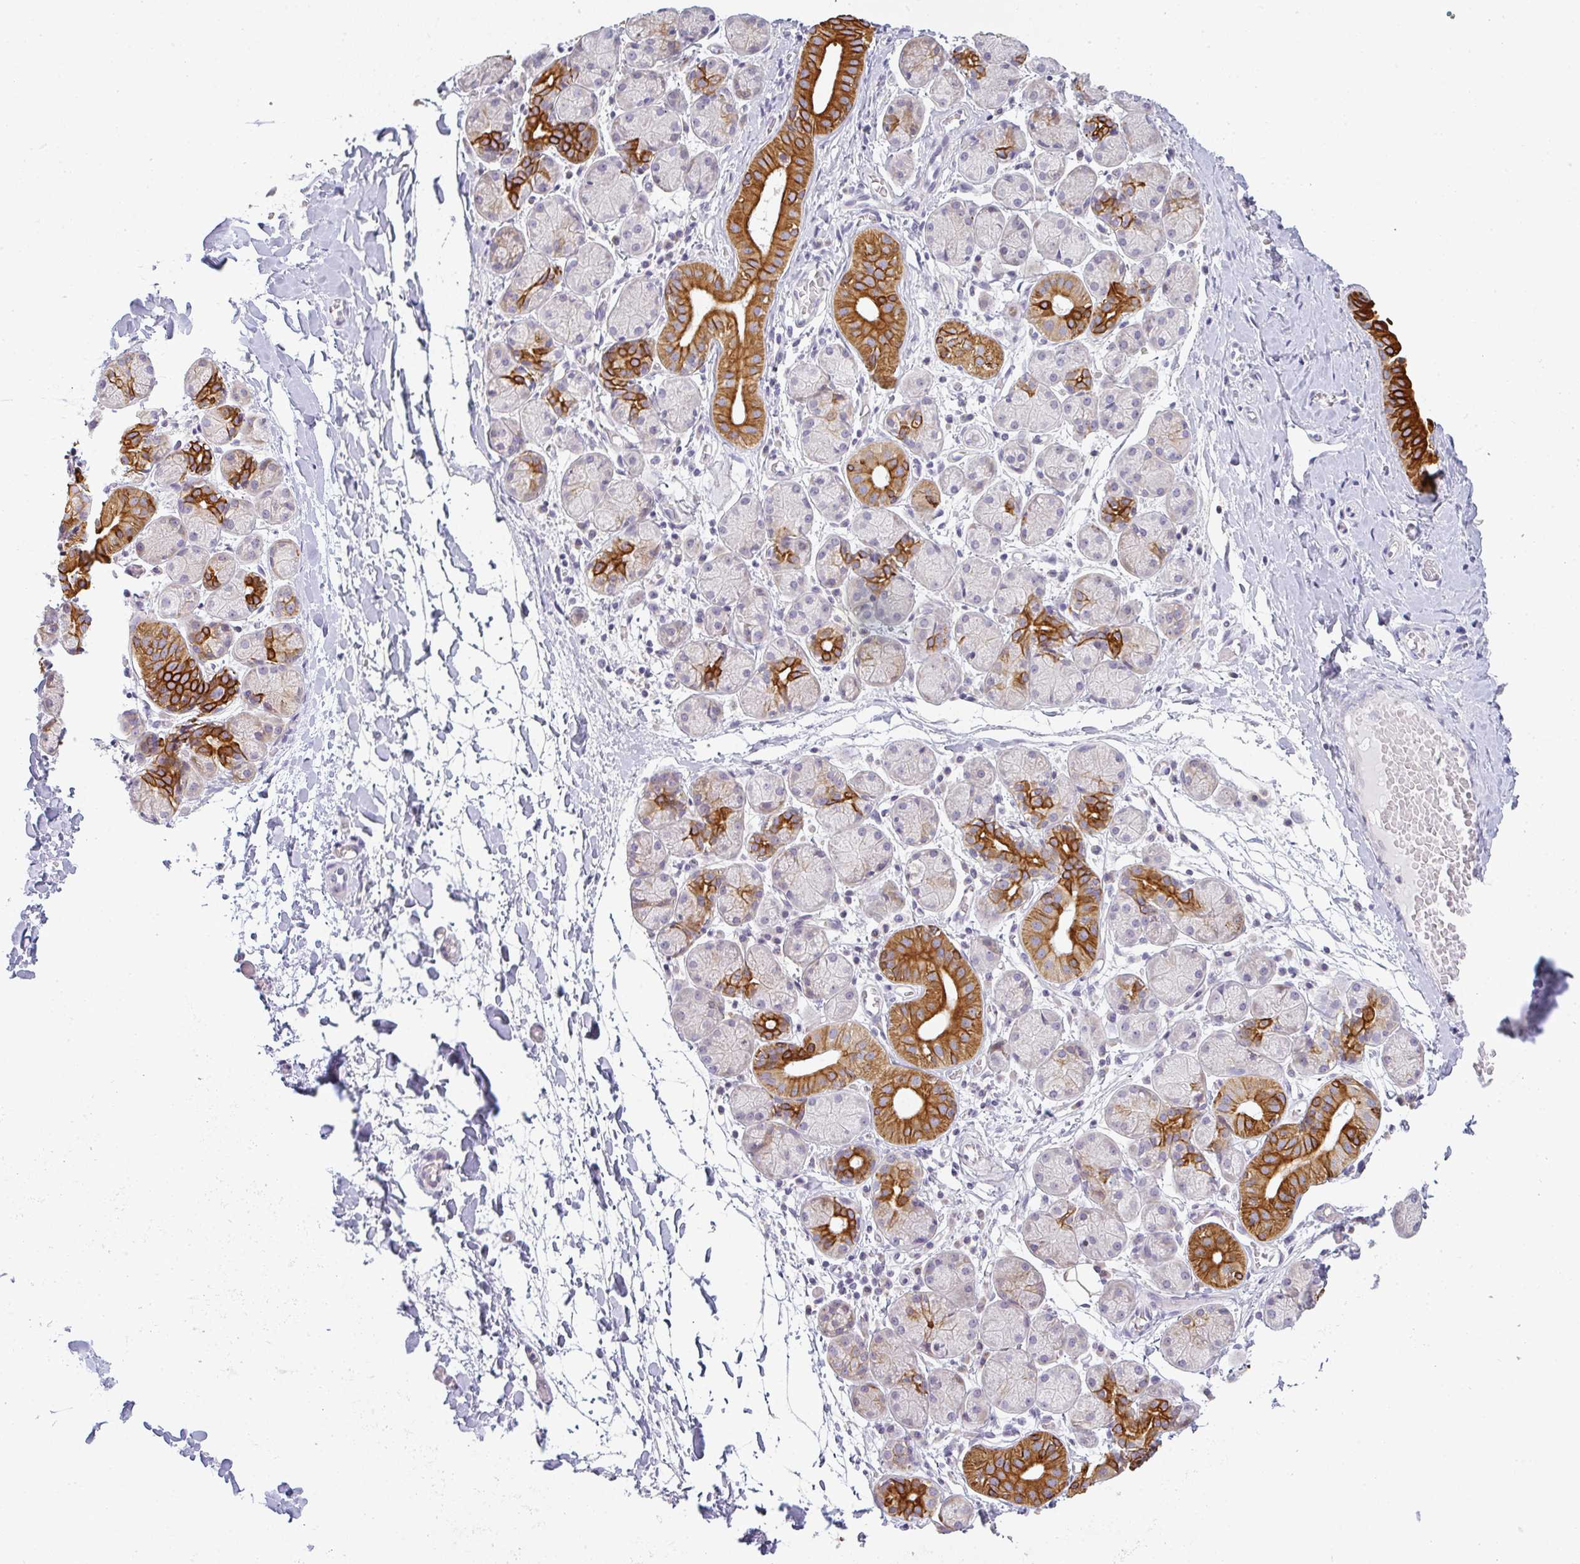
{"staining": {"intensity": "strong", "quantity": "25%-75%", "location": "cytoplasmic/membranous"}, "tissue": "salivary gland", "cell_type": "Glandular cells", "image_type": "normal", "snomed": [{"axis": "morphology", "description": "Normal tissue, NOS"}, {"axis": "topography", "description": "Salivary gland"}], "caption": "Protein expression analysis of benign human salivary gland reveals strong cytoplasmic/membranous staining in approximately 25%-75% of glandular cells. (DAB (3,3'-diaminobenzidine) IHC, brown staining for protein, blue staining for nuclei).", "gene": "SIRPB2", "patient": {"sex": "female", "age": 24}}